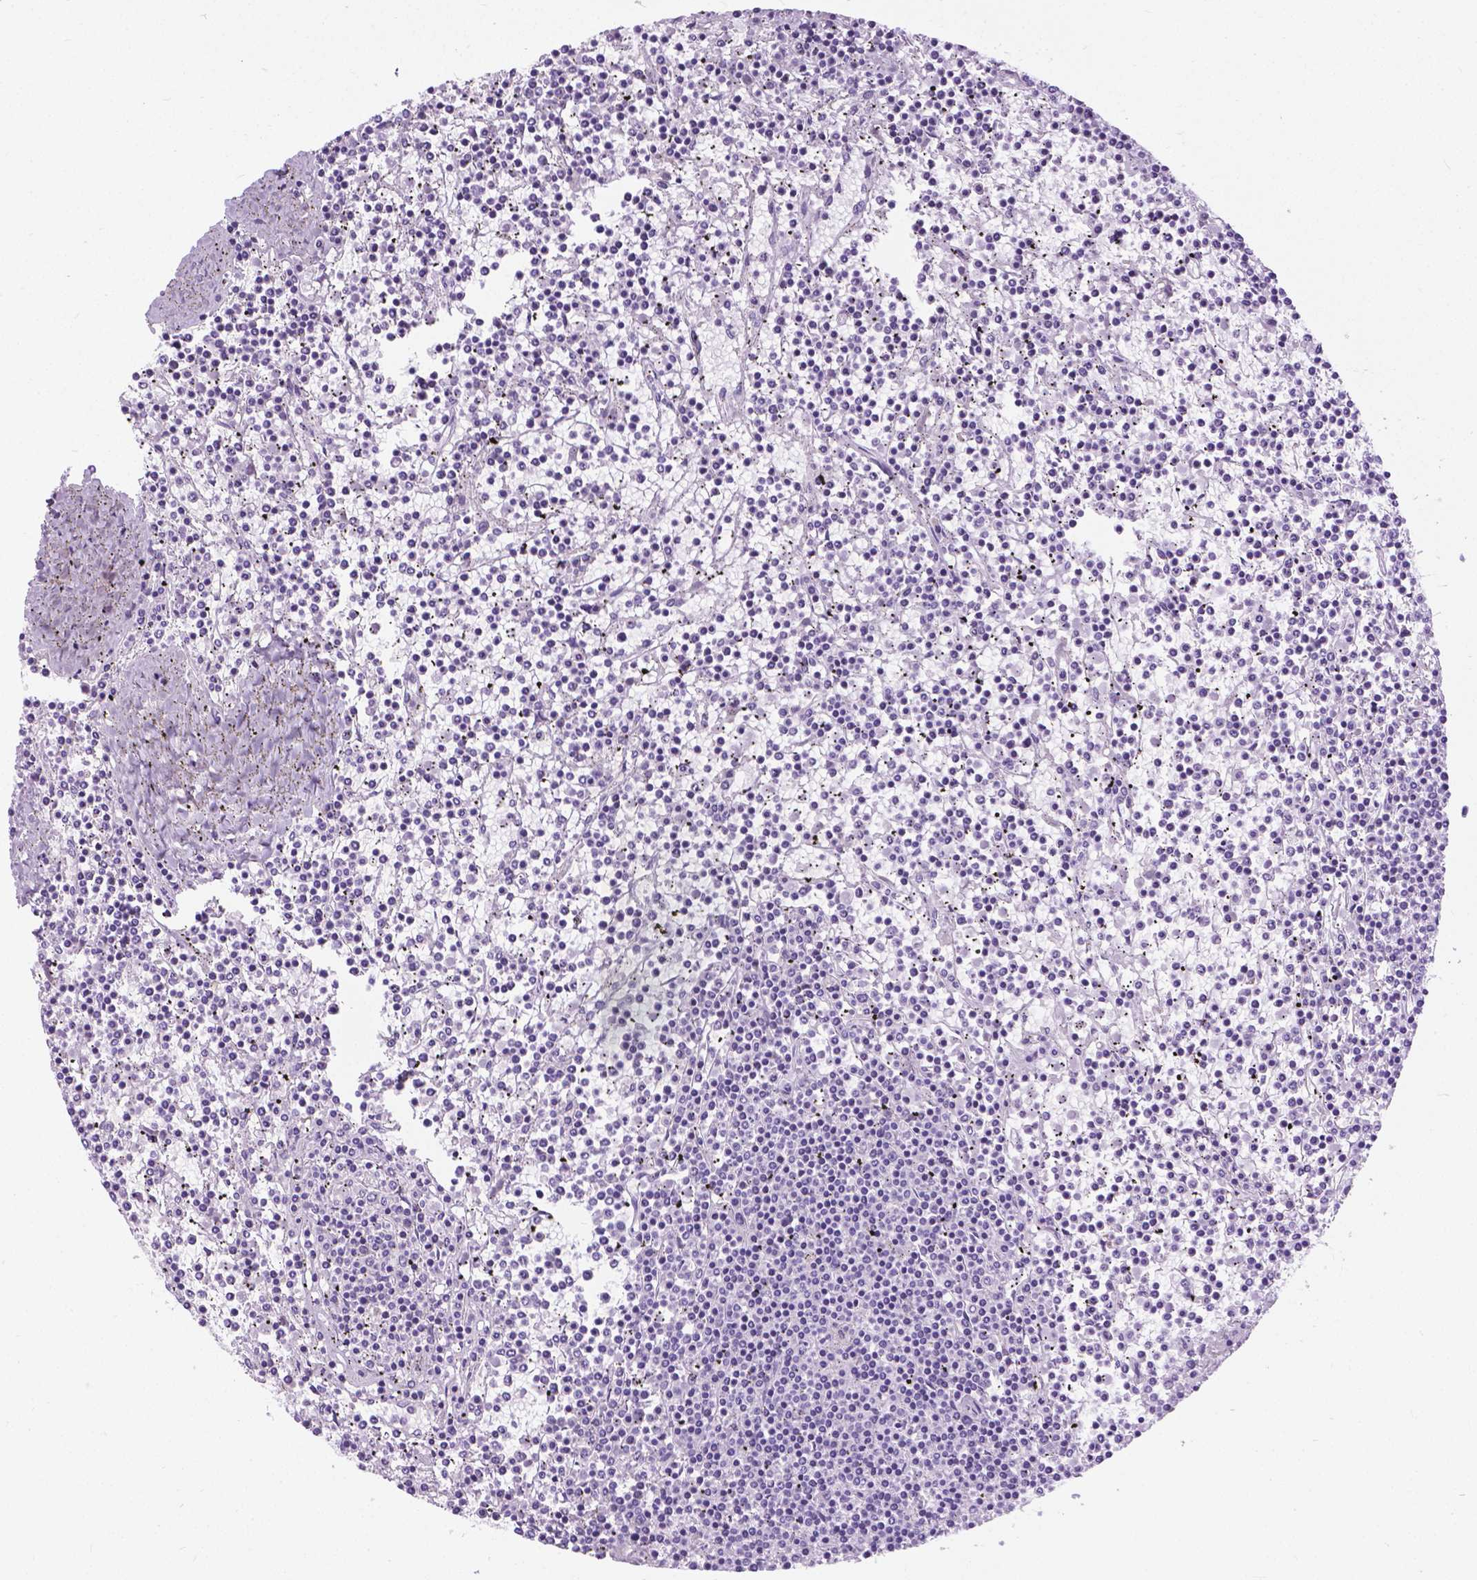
{"staining": {"intensity": "negative", "quantity": "none", "location": "none"}, "tissue": "lymphoma", "cell_type": "Tumor cells", "image_type": "cancer", "snomed": [{"axis": "morphology", "description": "Malignant lymphoma, non-Hodgkin's type, Low grade"}, {"axis": "topography", "description": "Spleen"}], "caption": "This is an IHC histopathology image of malignant lymphoma, non-Hodgkin's type (low-grade). There is no expression in tumor cells.", "gene": "APCDD1L", "patient": {"sex": "female", "age": 19}}